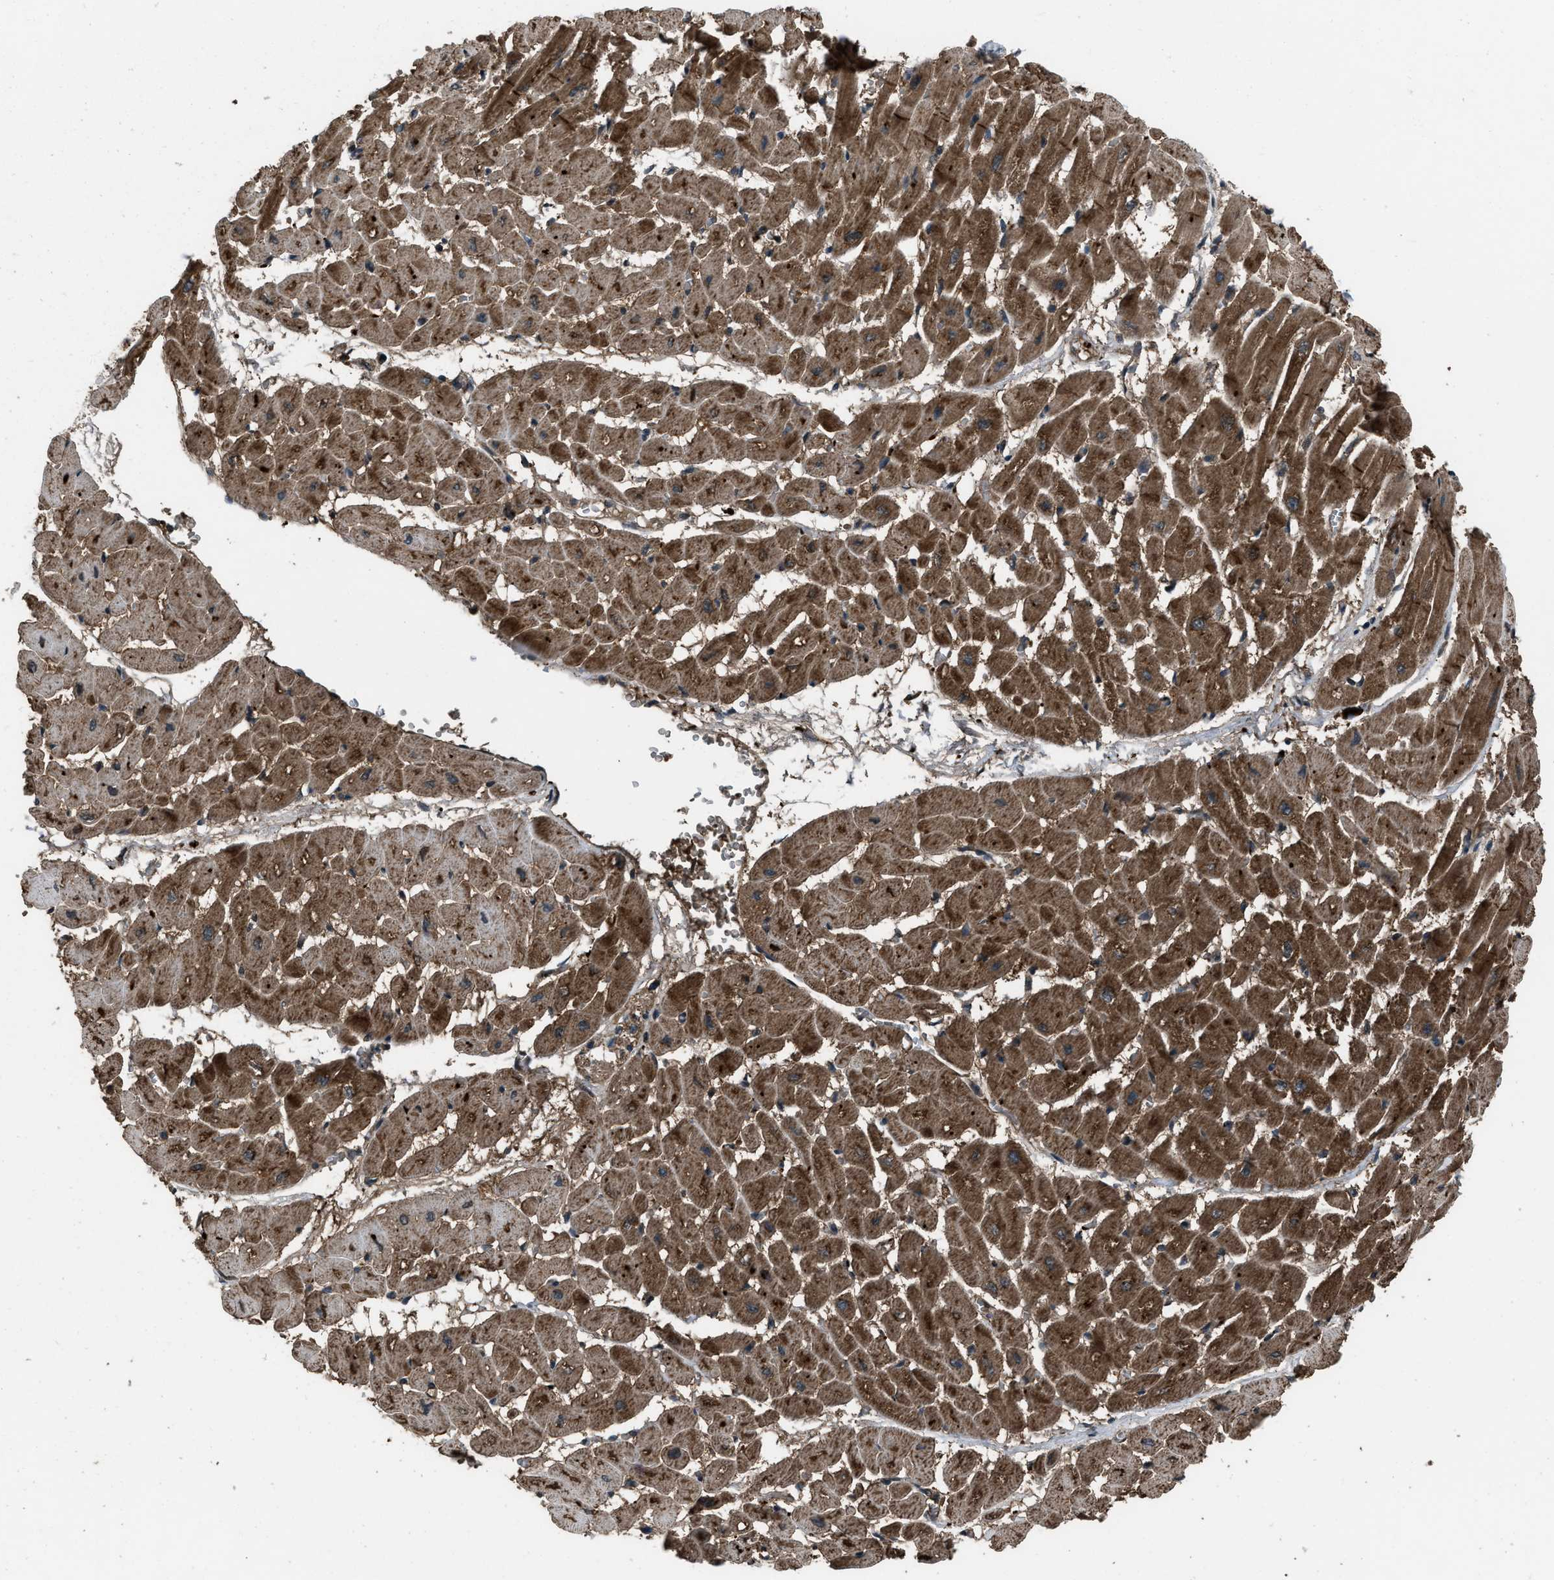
{"staining": {"intensity": "moderate", "quantity": ">75%", "location": "cytoplasmic/membranous"}, "tissue": "heart muscle", "cell_type": "Cardiomyocytes", "image_type": "normal", "snomed": [{"axis": "morphology", "description": "Normal tissue, NOS"}, {"axis": "topography", "description": "Heart"}], "caption": "IHC (DAB) staining of benign heart muscle exhibits moderate cytoplasmic/membranous protein positivity in about >75% of cardiomyocytes.", "gene": "IRAK4", "patient": {"sex": "male", "age": 45}}